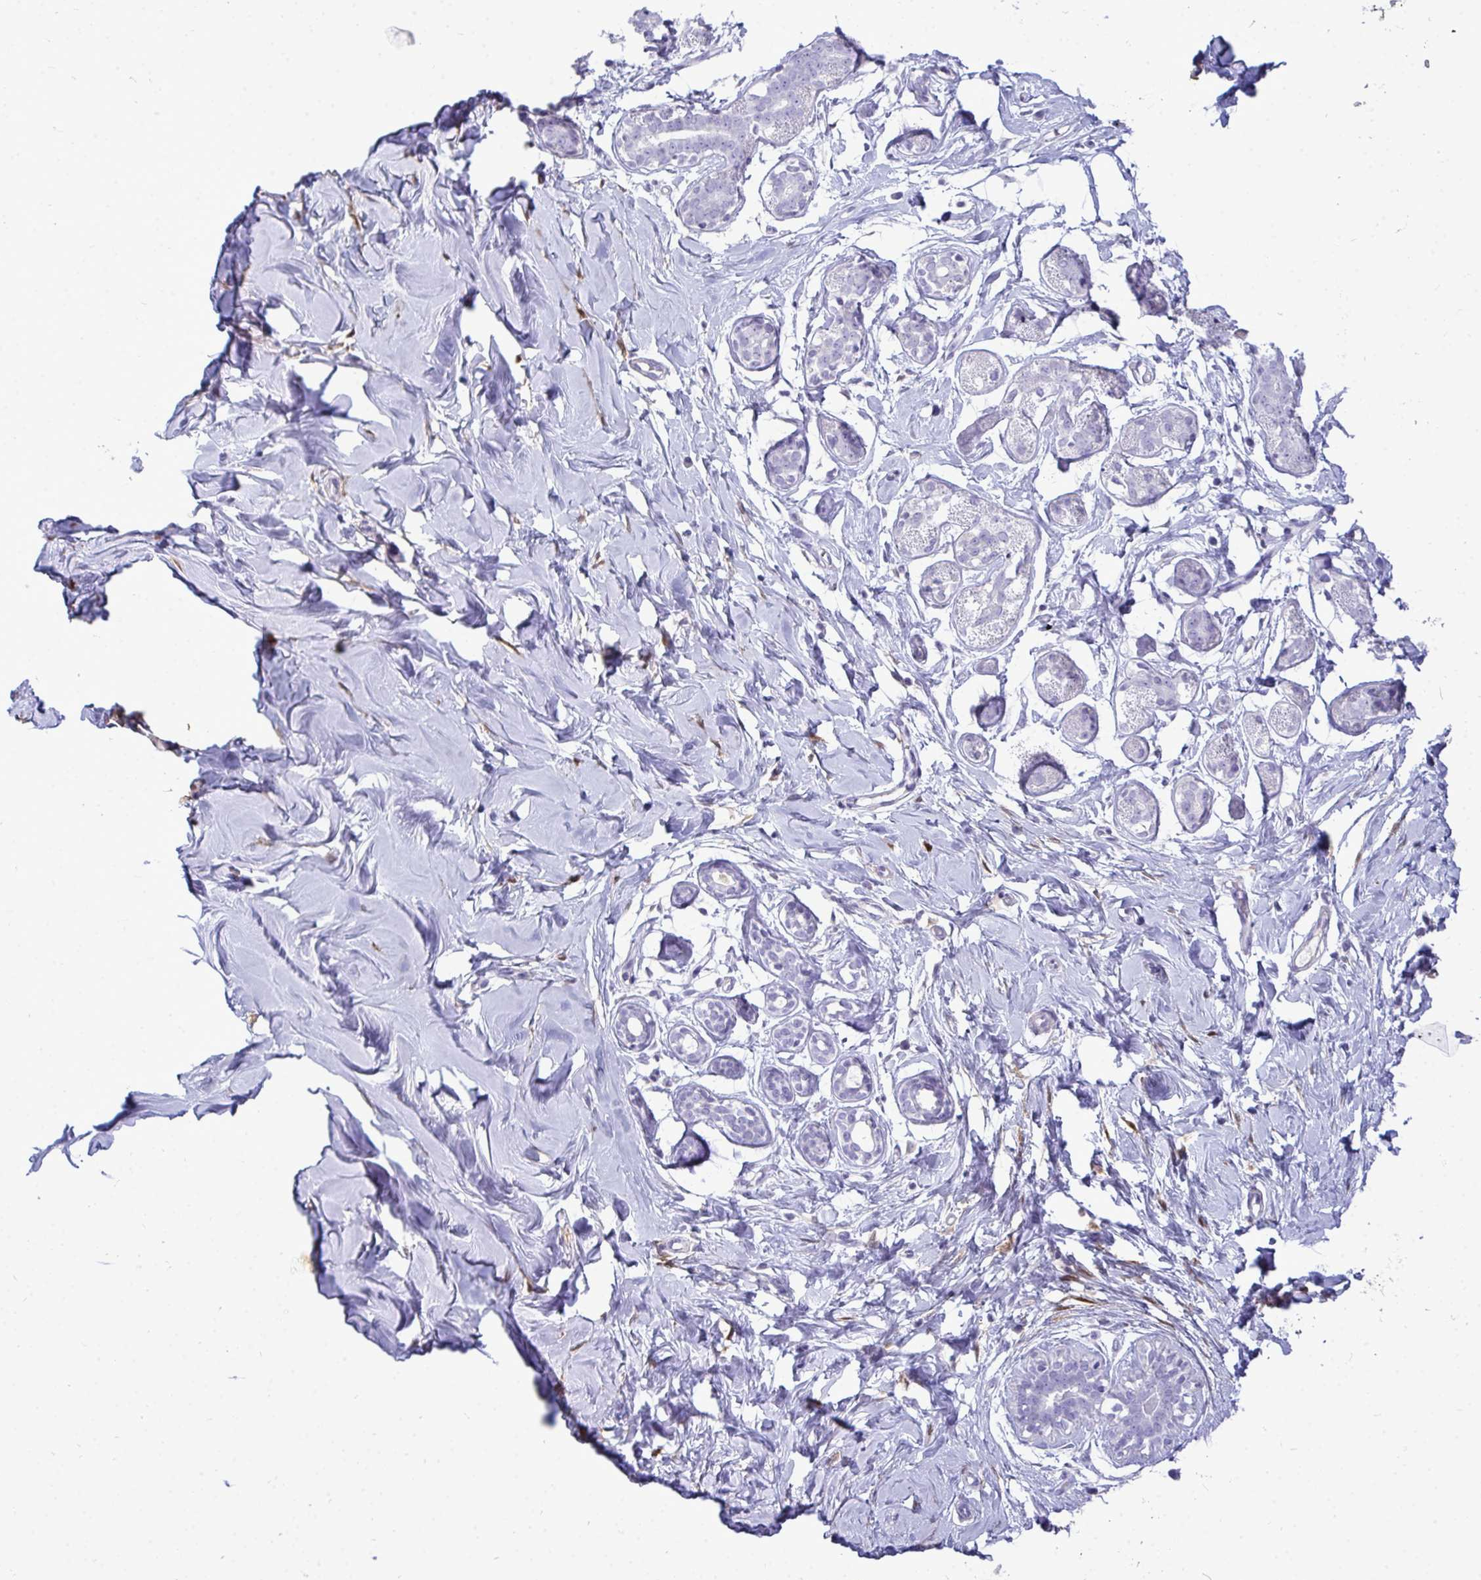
{"staining": {"intensity": "moderate", "quantity": ">75%", "location": "cytoplasmic/membranous,nuclear"}, "tissue": "breast", "cell_type": "Adipocytes", "image_type": "normal", "snomed": [{"axis": "morphology", "description": "Normal tissue, NOS"}, {"axis": "topography", "description": "Breast"}], "caption": "Protein expression by IHC displays moderate cytoplasmic/membranous,nuclear staining in about >75% of adipocytes in normal breast.", "gene": "HSPB6", "patient": {"sex": "female", "age": 27}}